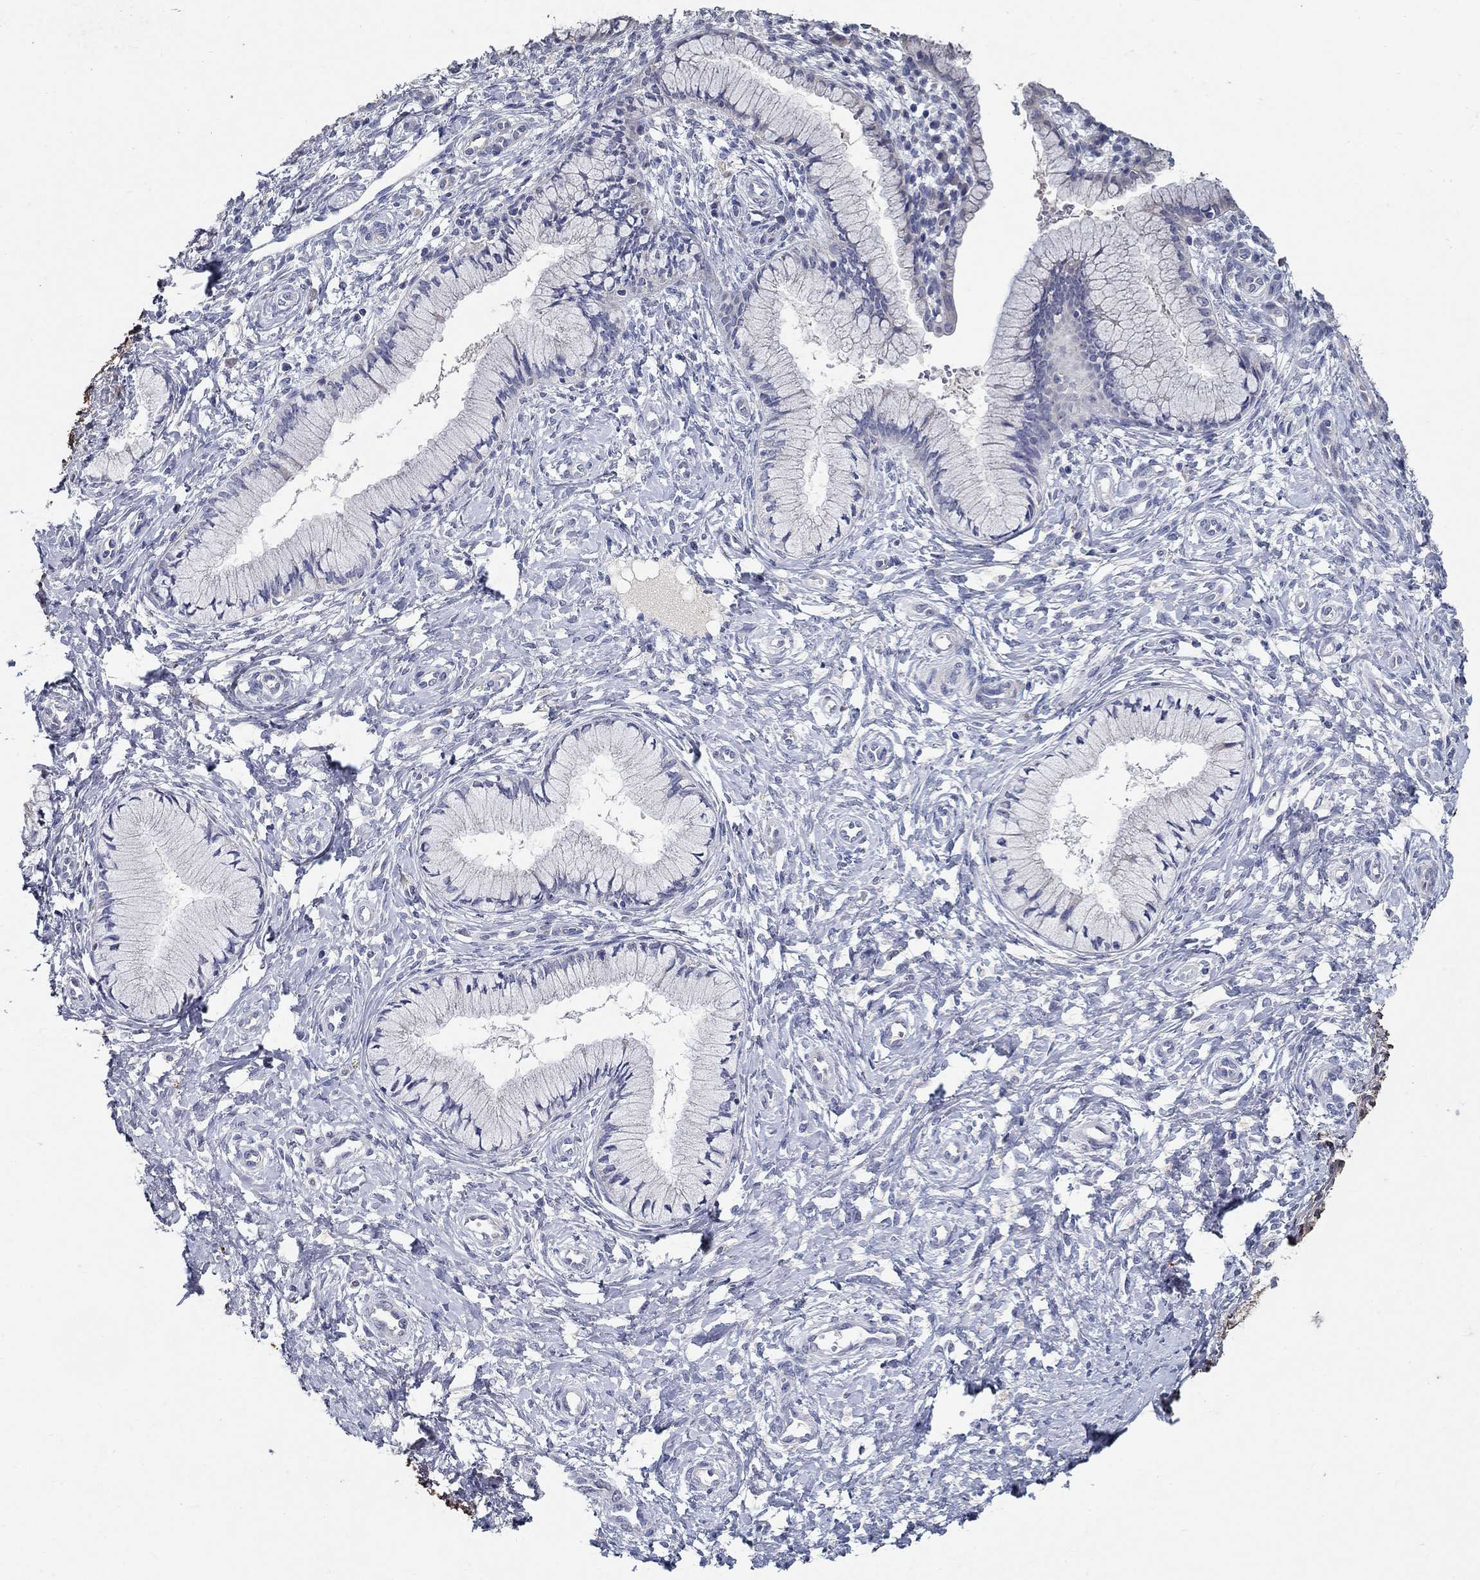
{"staining": {"intensity": "negative", "quantity": "none", "location": "none"}, "tissue": "cervix", "cell_type": "Glandular cells", "image_type": "normal", "snomed": [{"axis": "morphology", "description": "Normal tissue, NOS"}, {"axis": "topography", "description": "Cervix"}], "caption": "DAB (3,3'-diaminobenzidine) immunohistochemical staining of normal human cervix exhibits no significant expression in glandular cells.", "gene": "PROZ", "patient": {"sex": "female", "age": 37}}